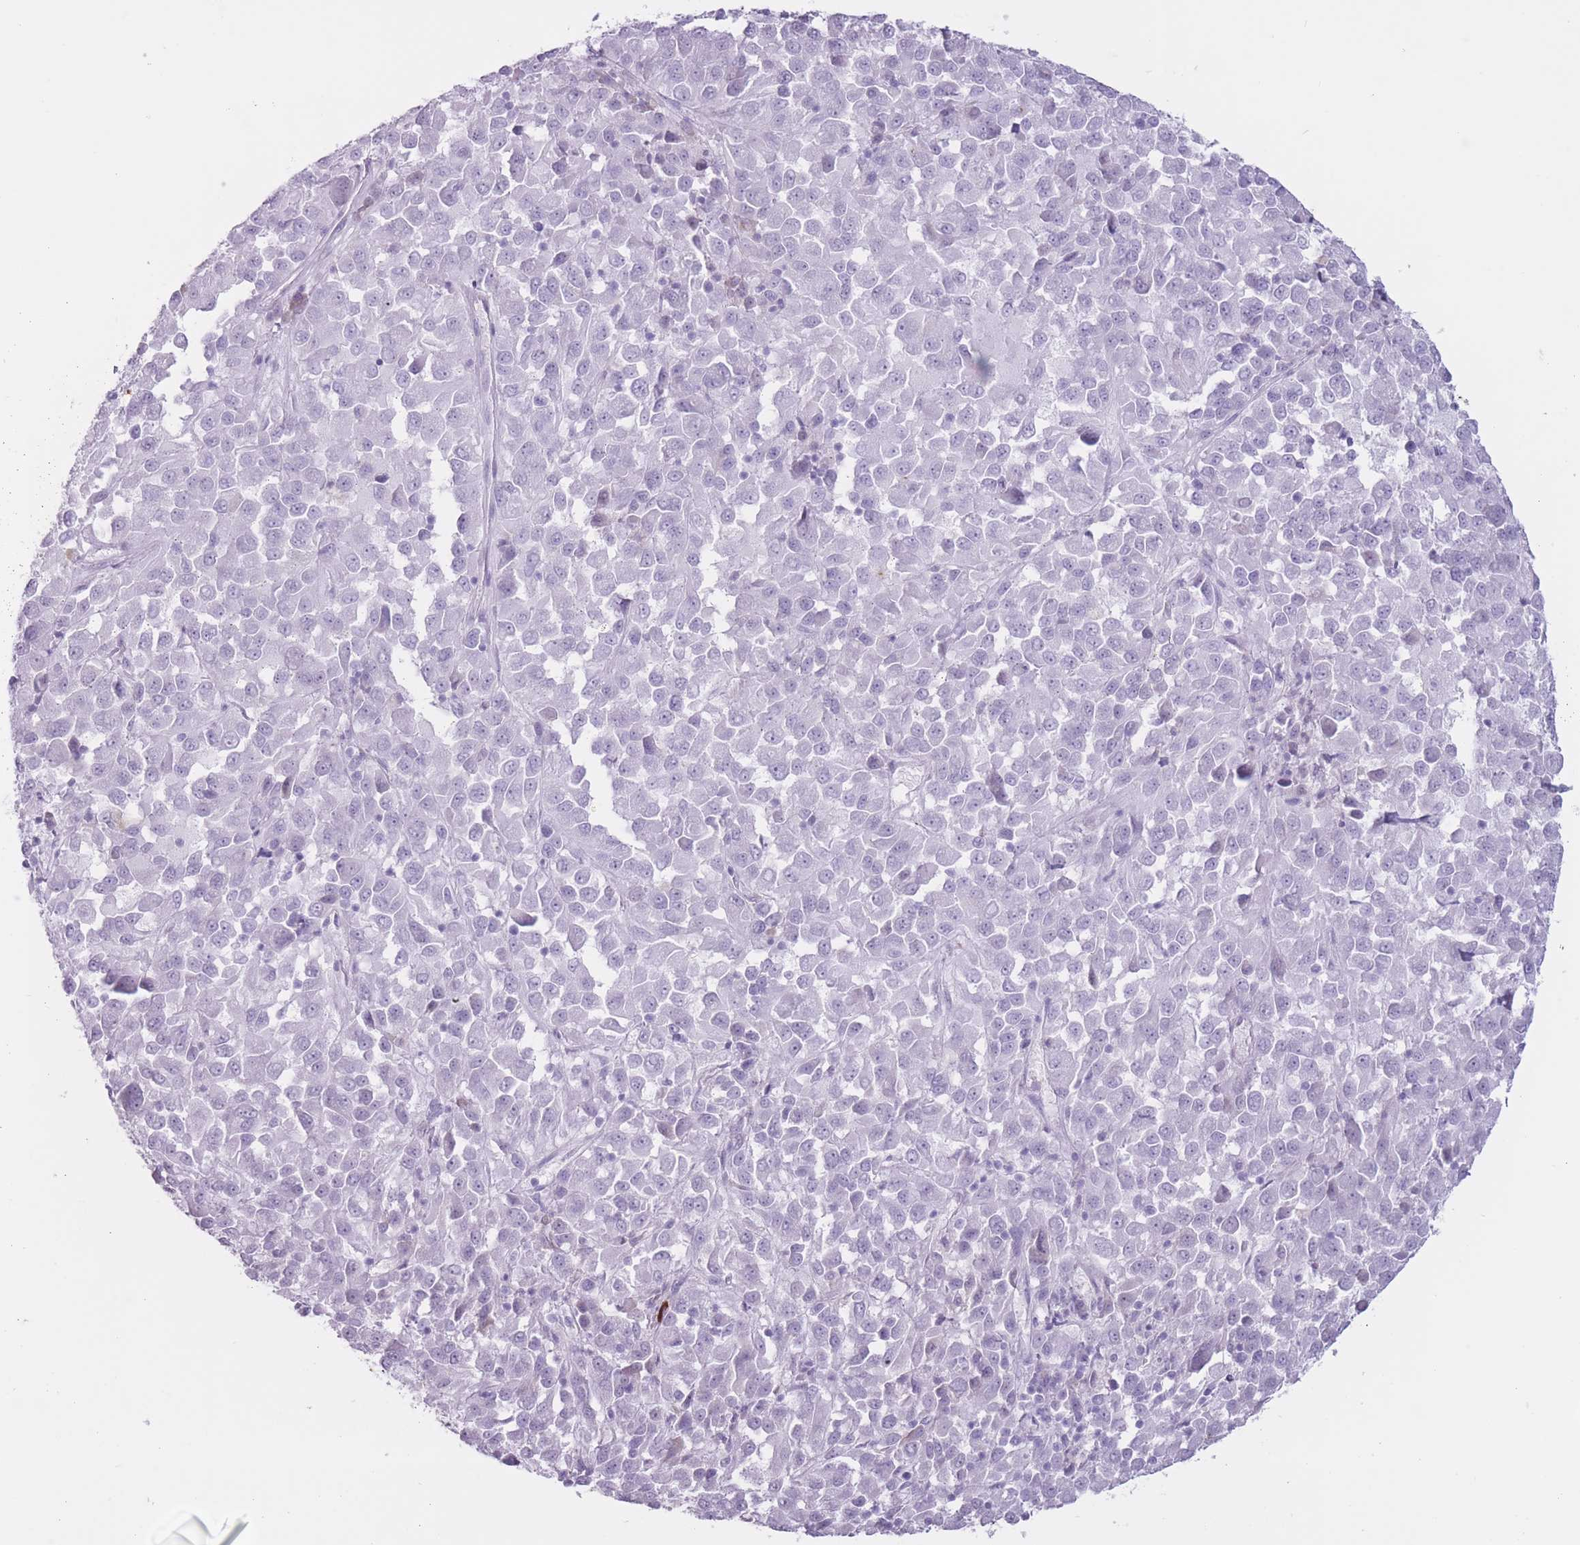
{"staining": {"intensity": "negative", "quantity": "none", "location": "none"}, "tissue": "melanoma", "cell_type": "Tumor cells", "image_type": "cancer", "snomed": [{"axis": "morphology", "description": "Malignant melanoma, Metastatic site"}, {"axis": "topography", "description": "Lung"}], "caption": "Immunohistochemistry (IHC) of human malignant melanoma (metastatic site) shows no expression in tumor cells.", "gene": "PNMA3", "patient": {"sex": "male", "age": 64}}